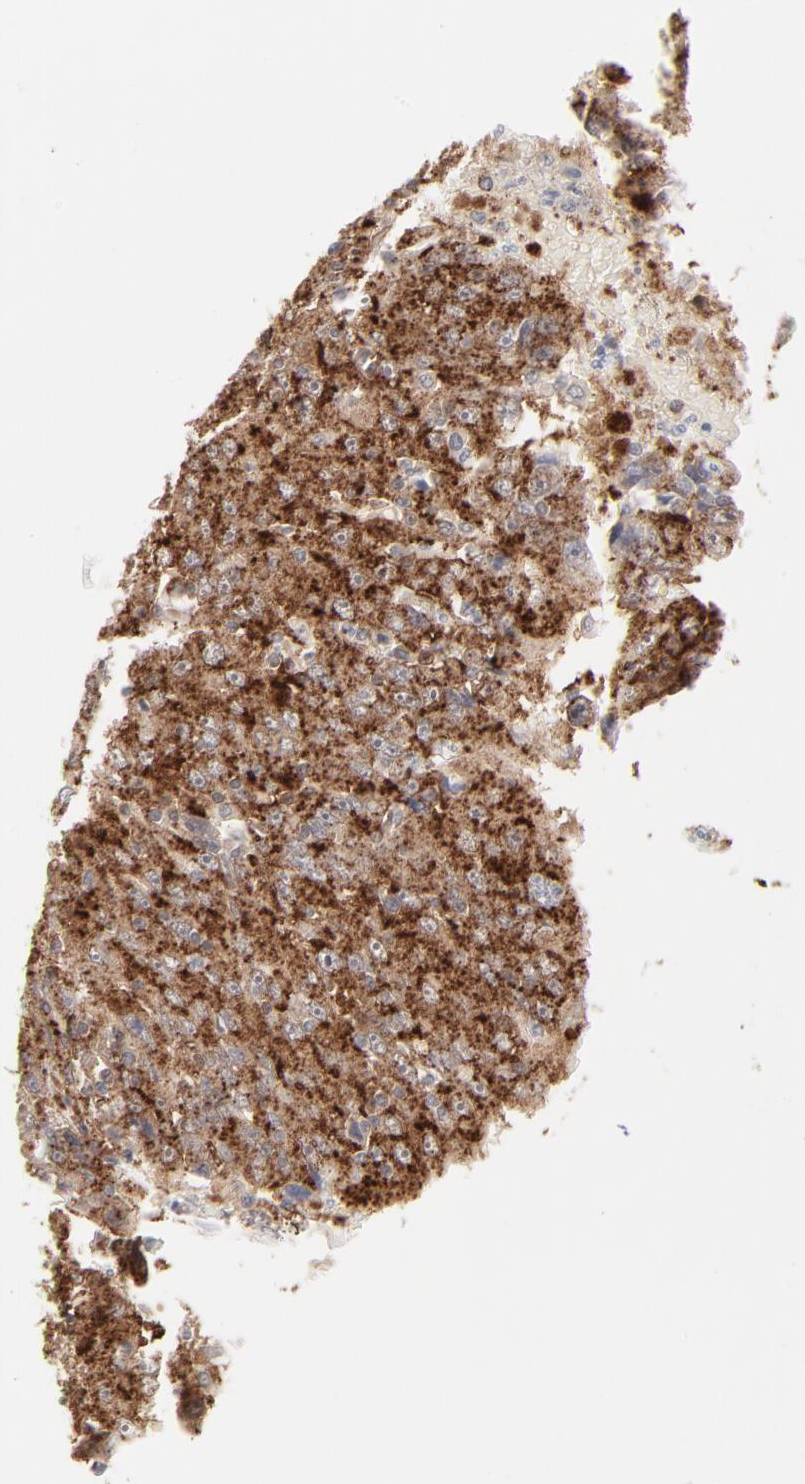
{"staining": {"intensity": "strong", "quantity": "<25%", "location": "cytoplasmic/membranous"}, "tissue": "liver cancer", "cell_type": "Tumor cells", "image_type": "cancer", "snomed": [{"axis": "morphology", "description": "Carcinoma, Hepatocellular, NOS"}, {"axis": "topography", "description": "Liver"}], "caption": "Immunohistochemistry (IHC) image of neoplastic tissue: human liver cancer (hepatocellular carcinoma) stained using IHC displays medium levels of strong protein expression localized specifically in the cytoplasmic/membranous of tumor cells, appearing as a cytoplasmic/membranous brown color.", "gene": "CDK6", "patient": {"sex": "male", "age": 49}}